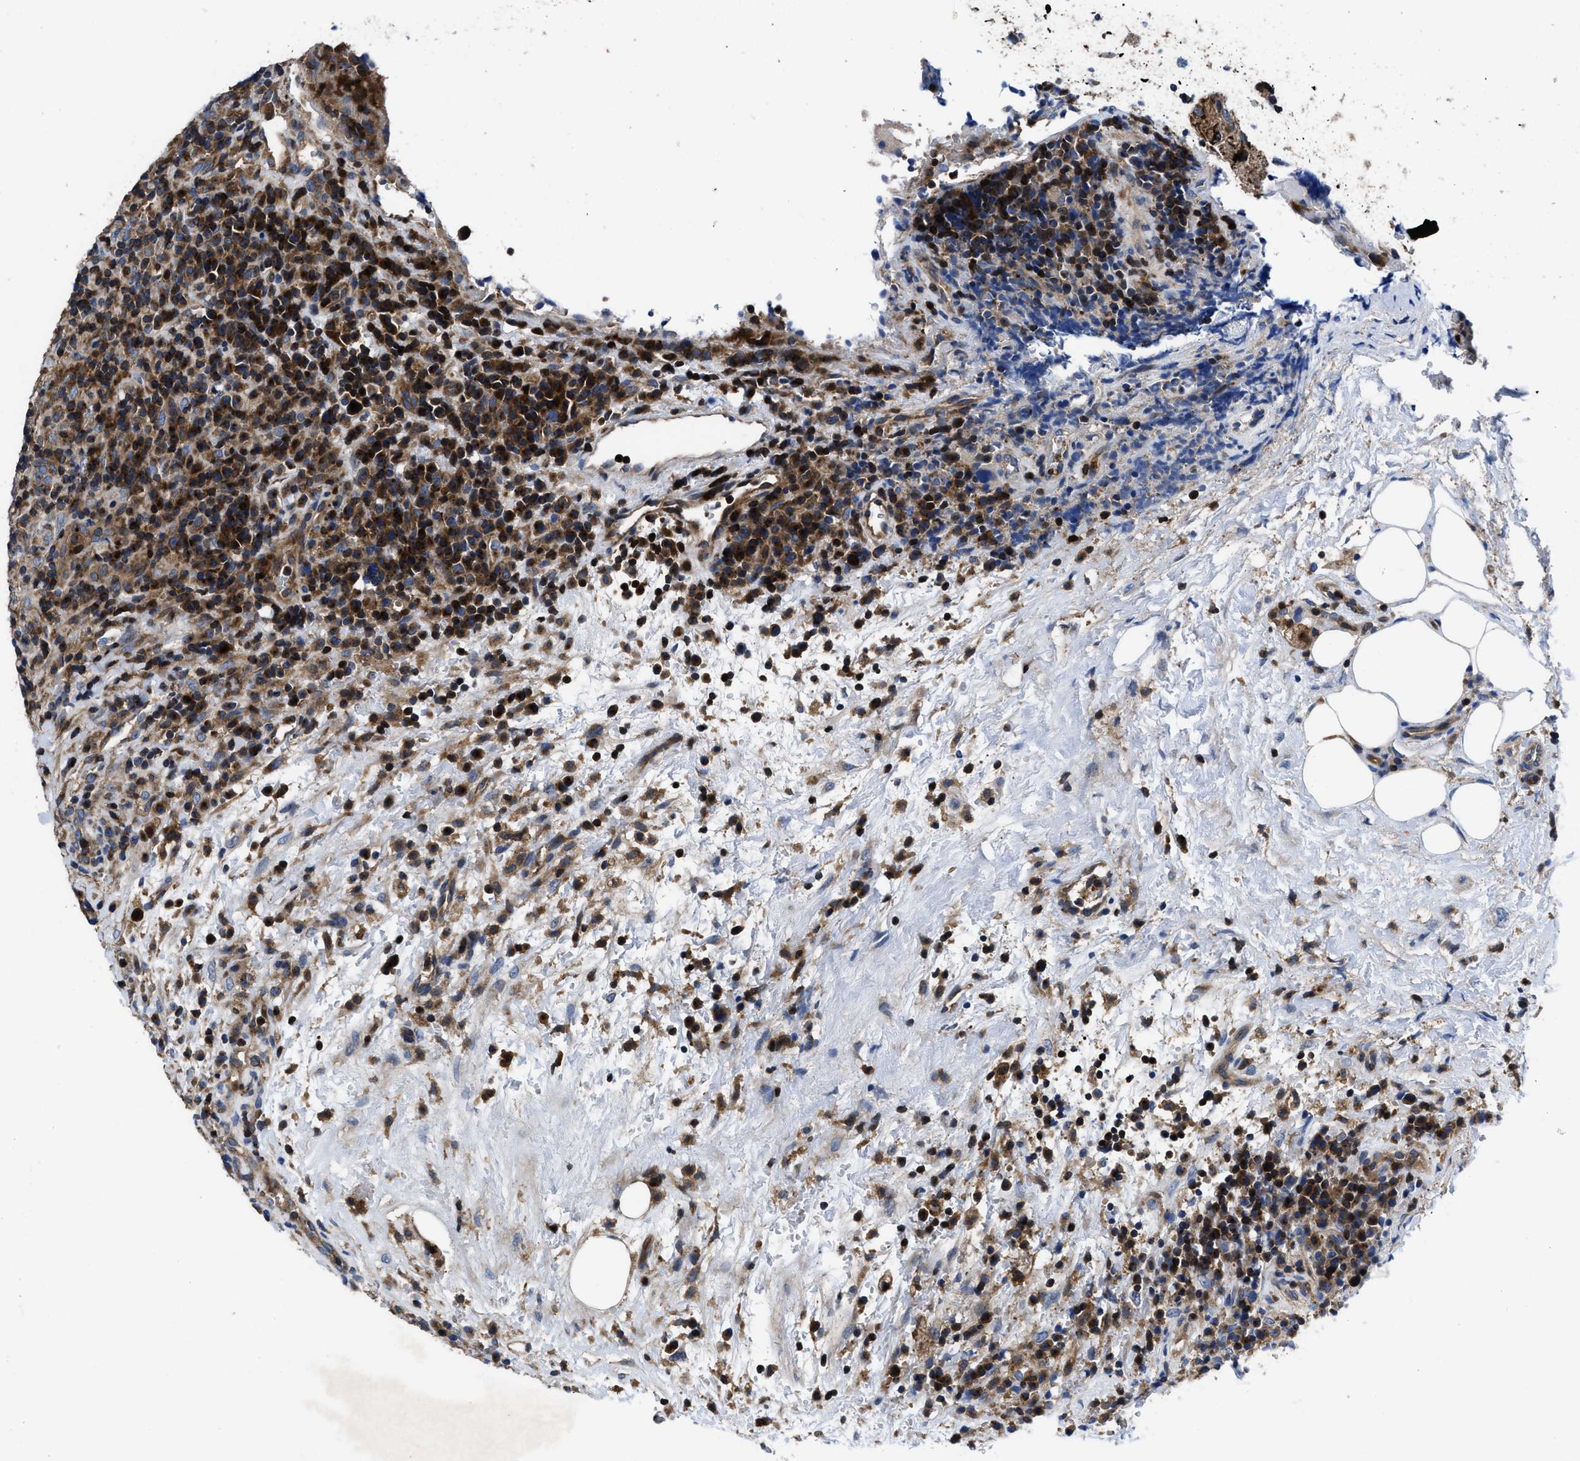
{"staining": {"intensity": "moderate", "quantity": ">75%", "location": "cytoplasmic/membranous"}, "tissue": "lymphoma", "cell_type": "Tumor cells", "image_type": "cancer", "snomed": [{"axis": "morphology", "description": "Malignant lymphoma, non-Hodgkin's type, High grade"}, {"axis": "topography", "description": "Lymph node"}], "caption": "Immunohistochemistry (IHC) (DAB (3,3'-diaminobenzidine)) staining of human high-grade malignant lymphoma, non-Hodgkin's type reveals moderate cytoplasmic/membranous protein positivity in about >75% of tumor cells.", "gene": "YBEY", "patient": {"sex": "female", "age": 76}}